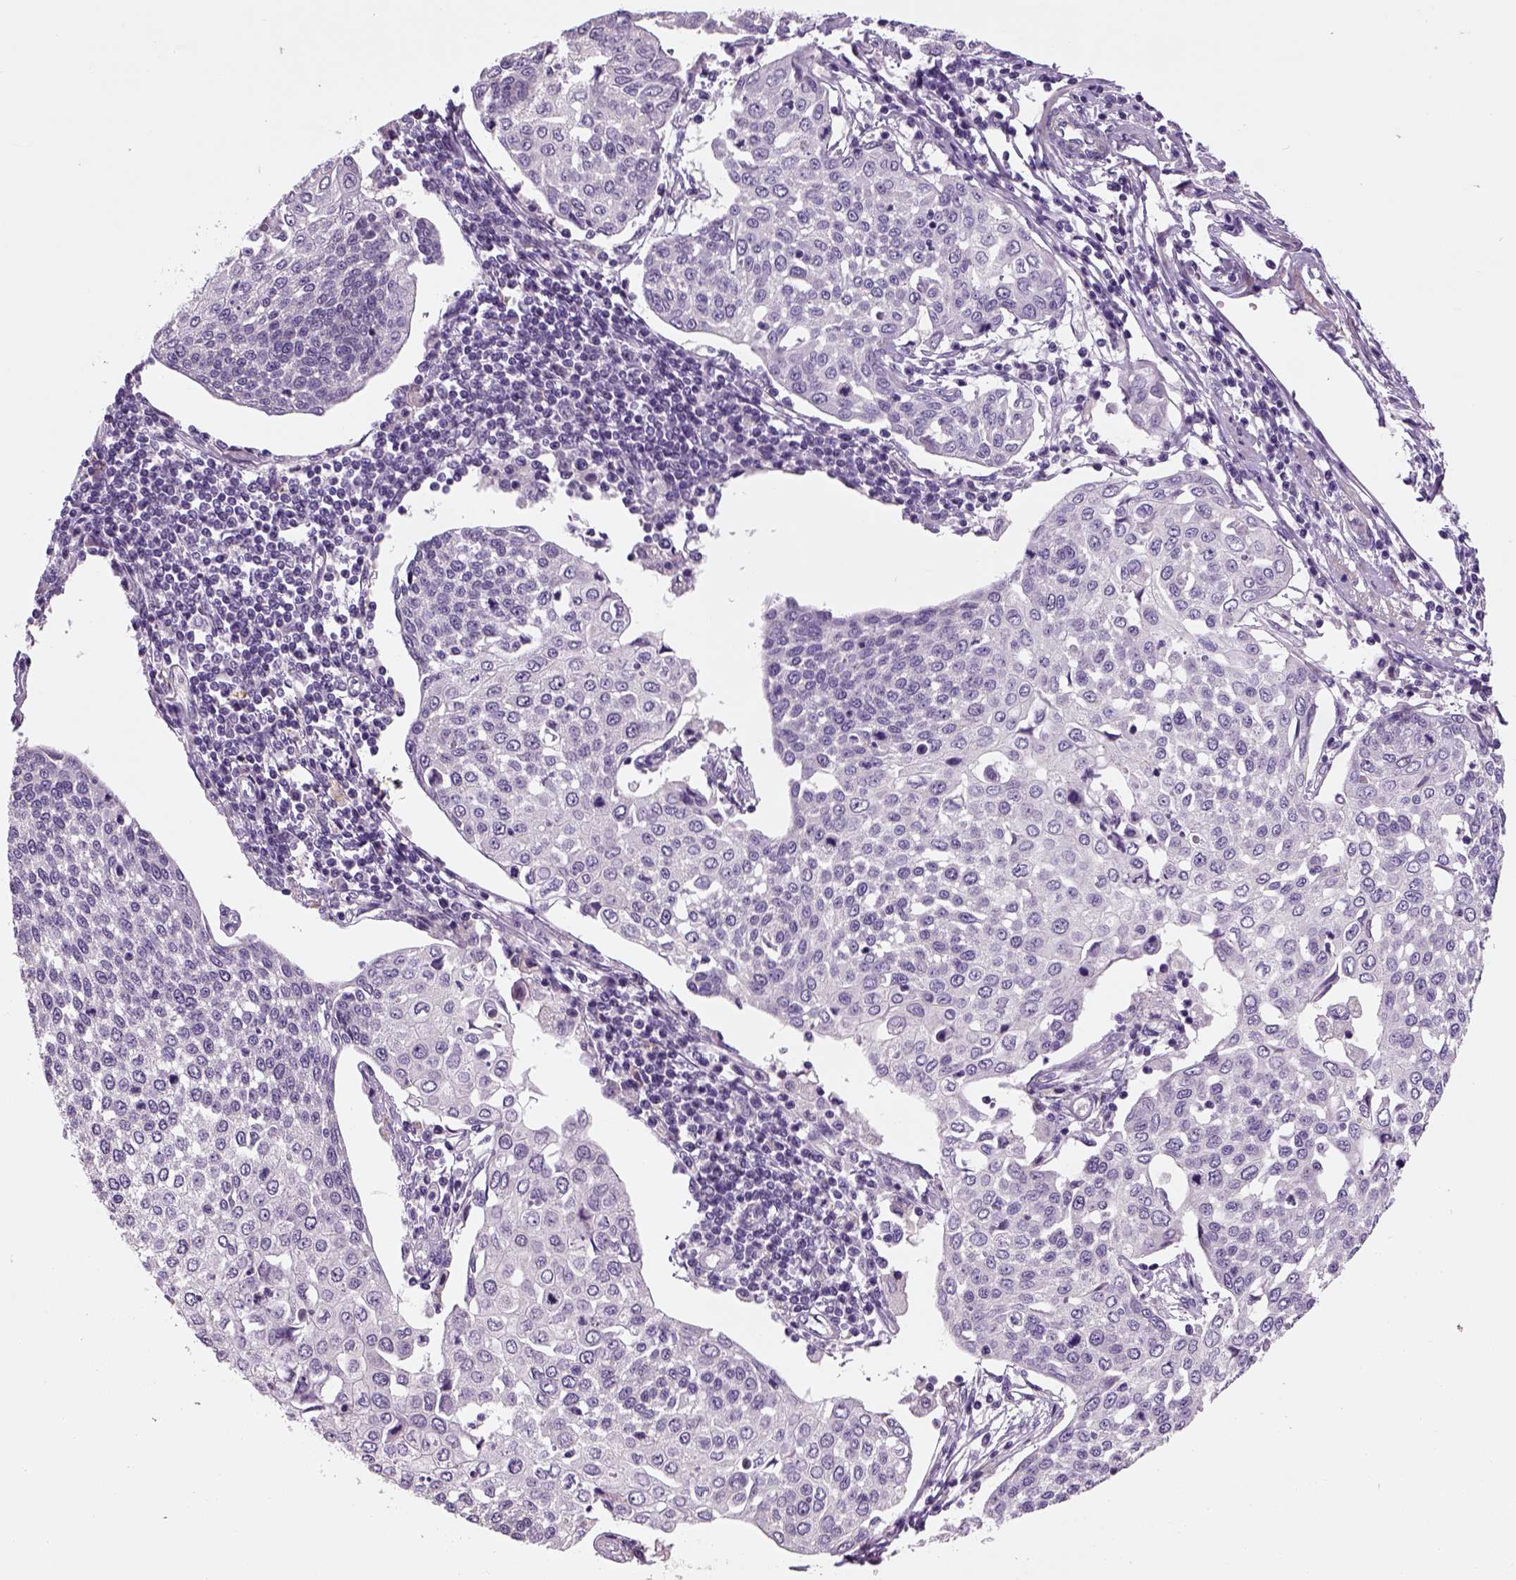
{"staining": {"intensity": "negative", "quantity": "none", "location": "none"}, "tissue": "cervical cancer", "cell_type": "Tumor cells", "image_type": "cancer", "snomed": [{"axis": "morphology", "description": "Squamous cell carcinoma, NOS"}, {"axis": "topography", "description": "Cervix"}], "caption": "DAB (3,3'-diaminobenzidine) immunohistochemical staining of human cervical cancer reveals no significant expression in tumor cells.", "gene": "ELOVL3", "patient": {"sex": "female", "age": 34}}